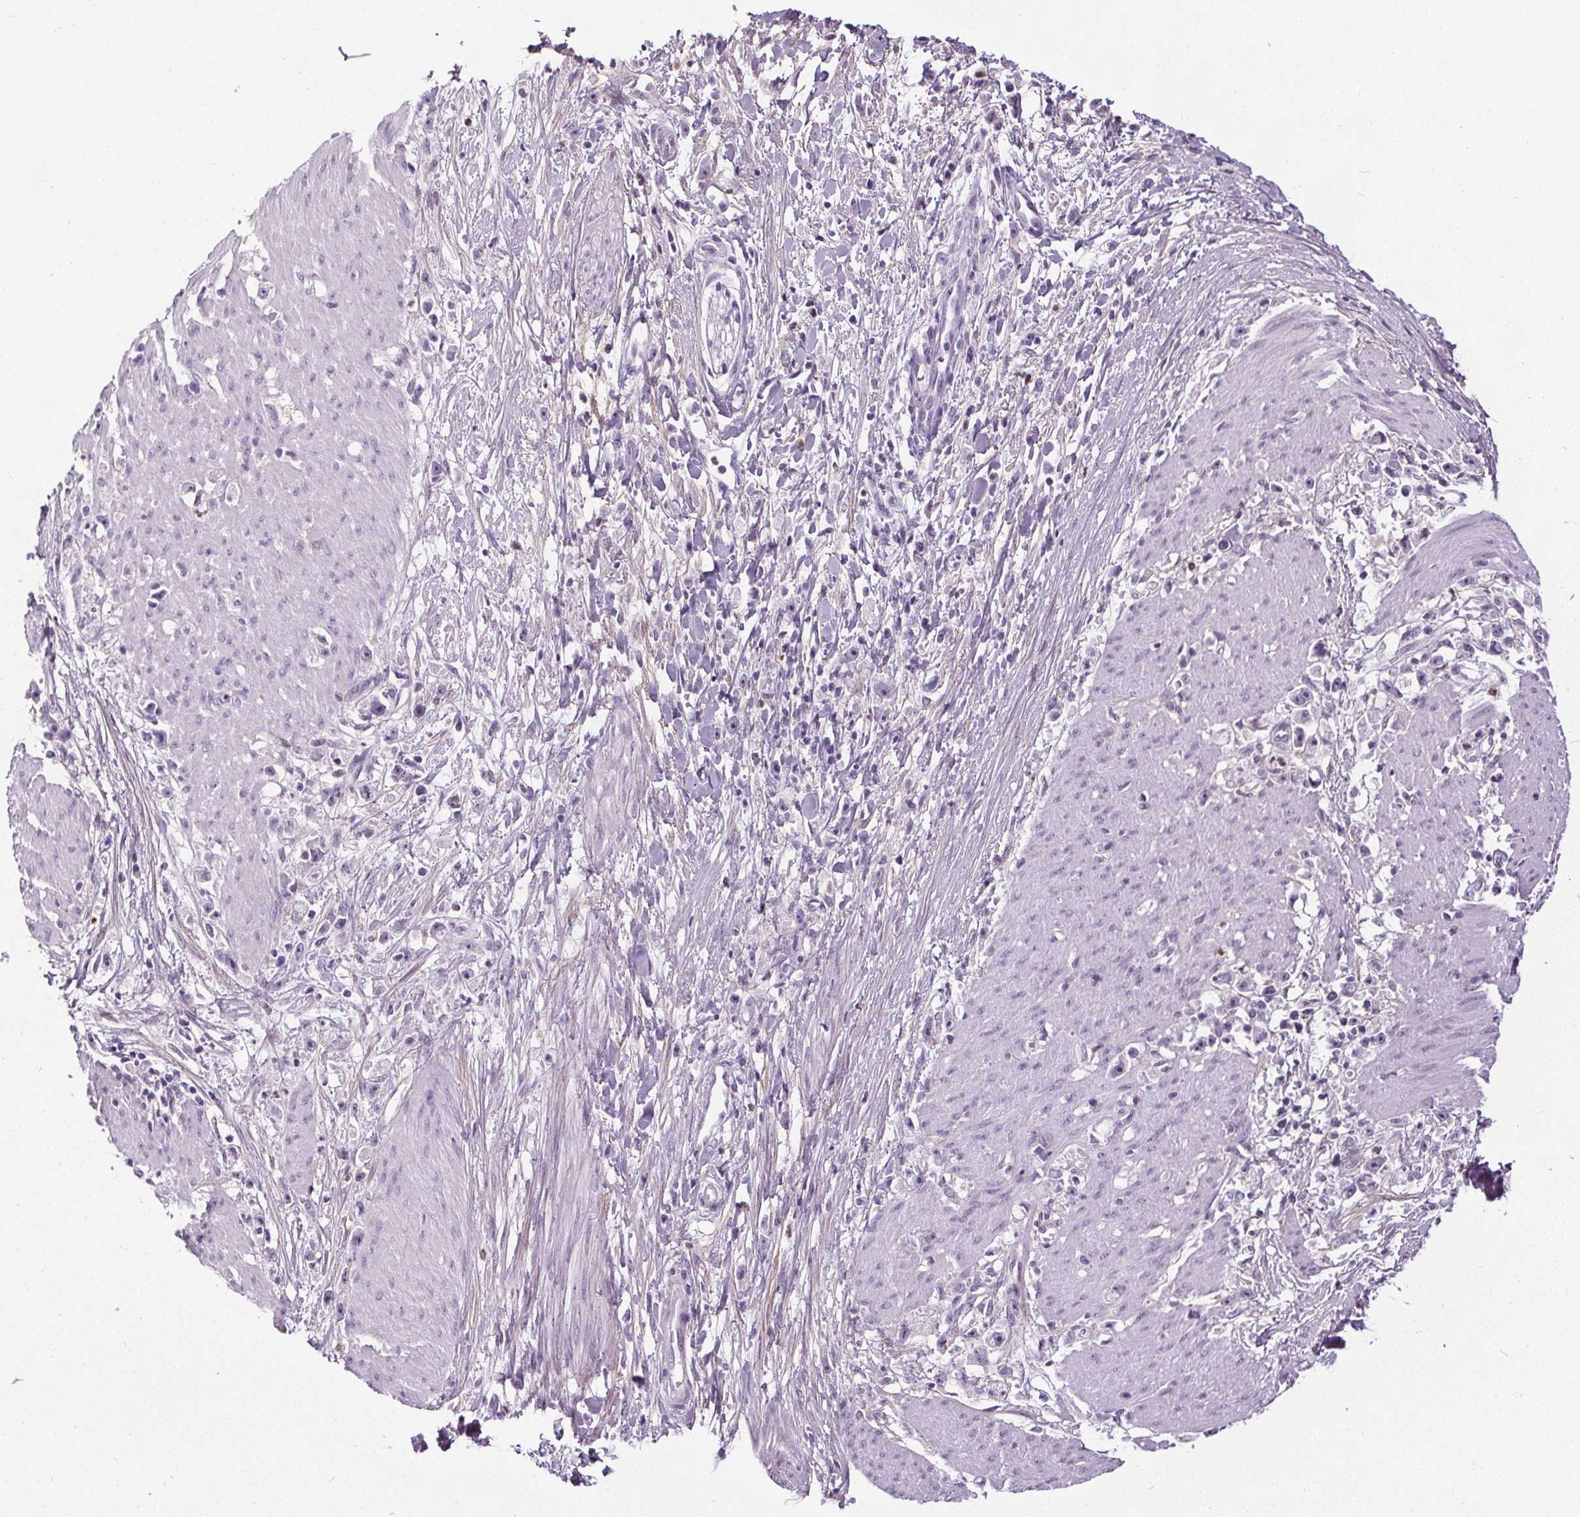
{"staining": {"intensity": "negative", "quantity": "none", "location": "none"}, "tissue": "stomach cancer", "cell_type": "Tumor cells", "image_type": "cancer", "snomed": [{"axis": "morphology", "description": "Adenocarcinoma, NOS"}, {"axis": "topography", "description": "Stomach"}], "caption": "There is no significant staining in tumor cells of adenocarcinoma (stomach).", "gene": "TMEM240", "patient": {"sex": "female", "age": 59}}